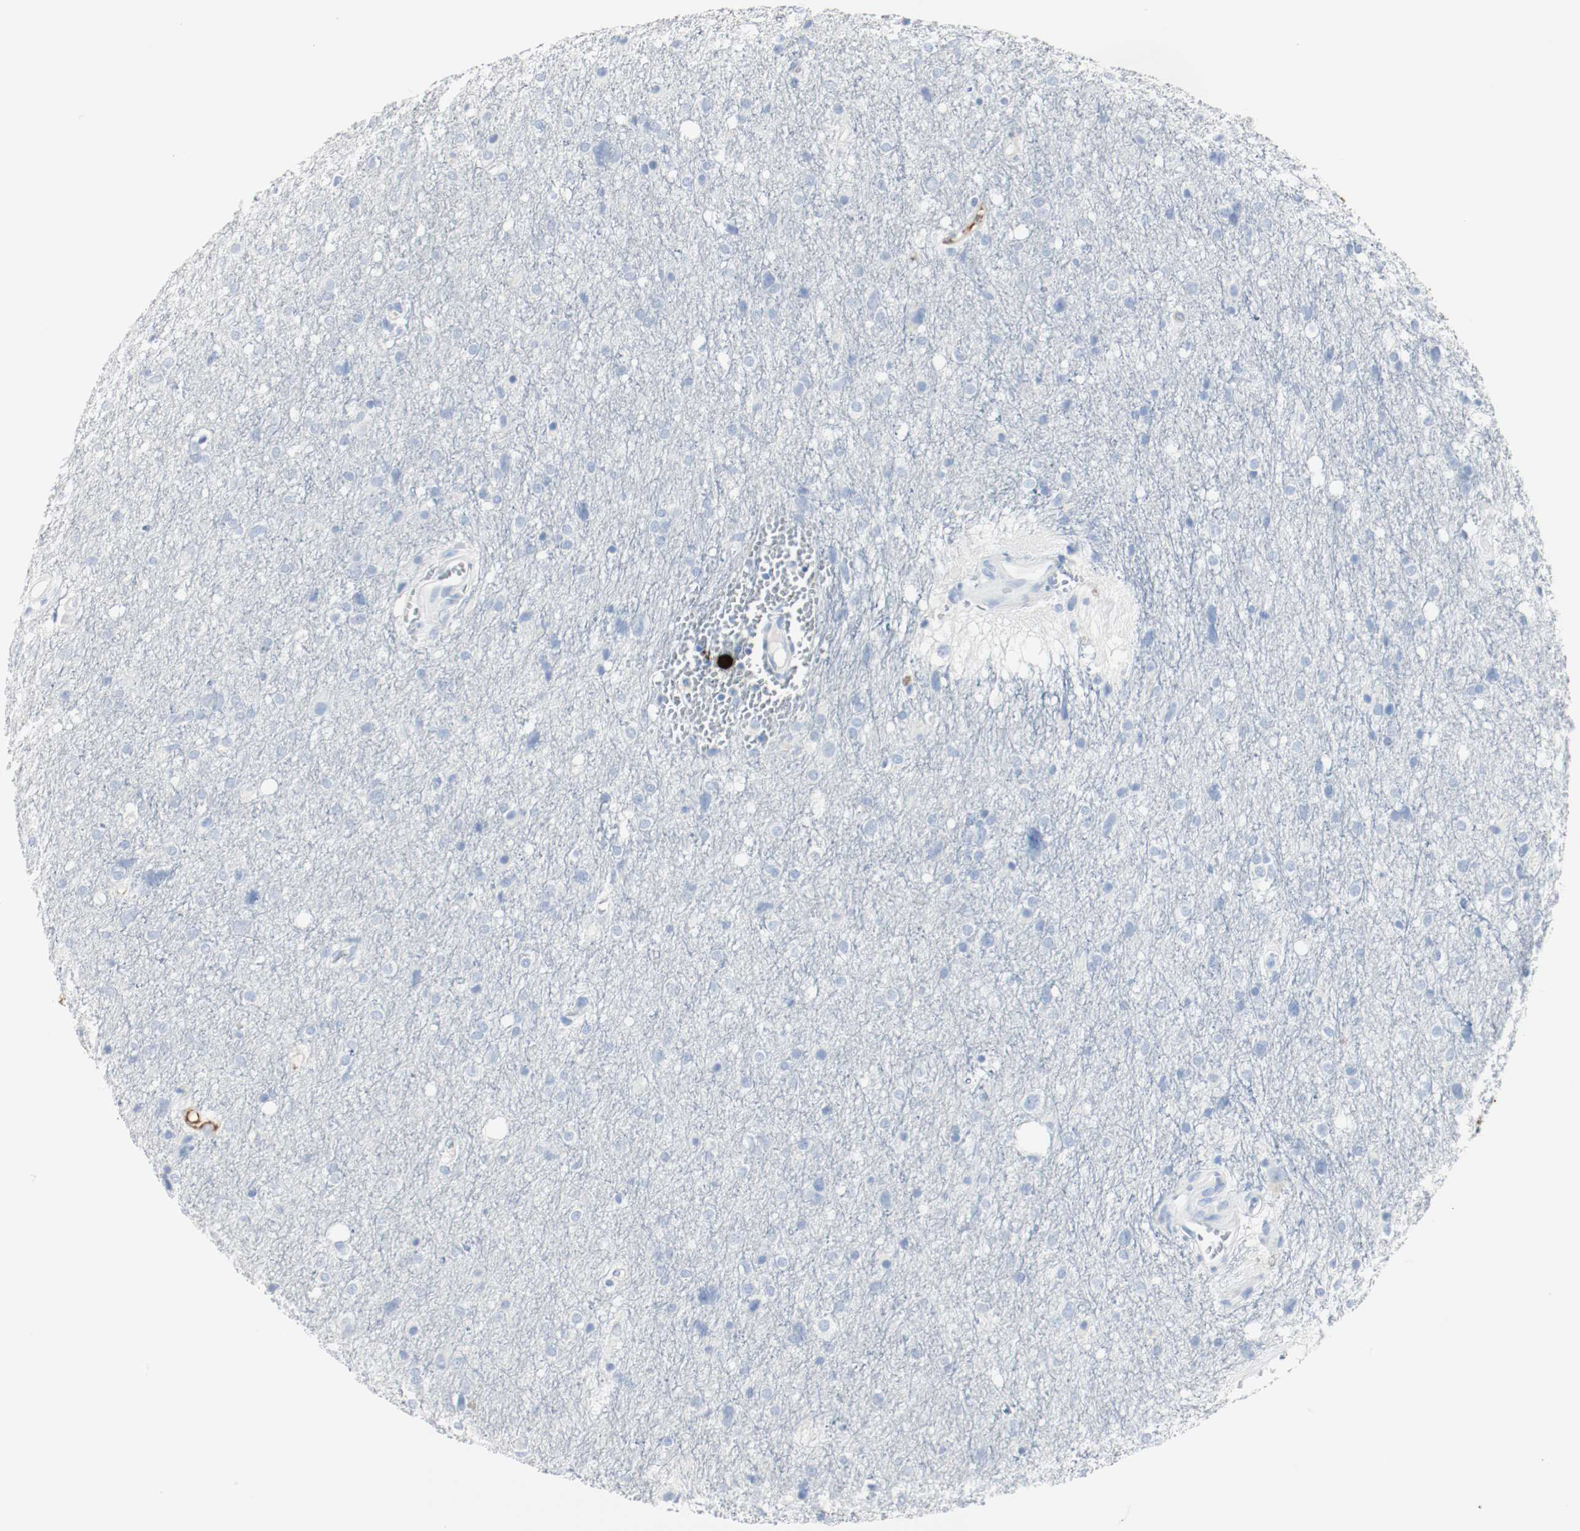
{"staining": {"intensity": "negative", "quantity": "none", "location": "none"}, "tissue": "glioma", "cell_type": "Tumor cells", "image_type": "cancer", "snomed": [{"axis": "morphology", "description": "Glioma, malignant, High grade"}, {"axis": "topography", "description": "Brain"}], "caption": "Tumor cells show no significant protein expression in malignant glioma (high-grade).", "gene": "S100A9", "patient": {"sex": "female", "age": 59}}